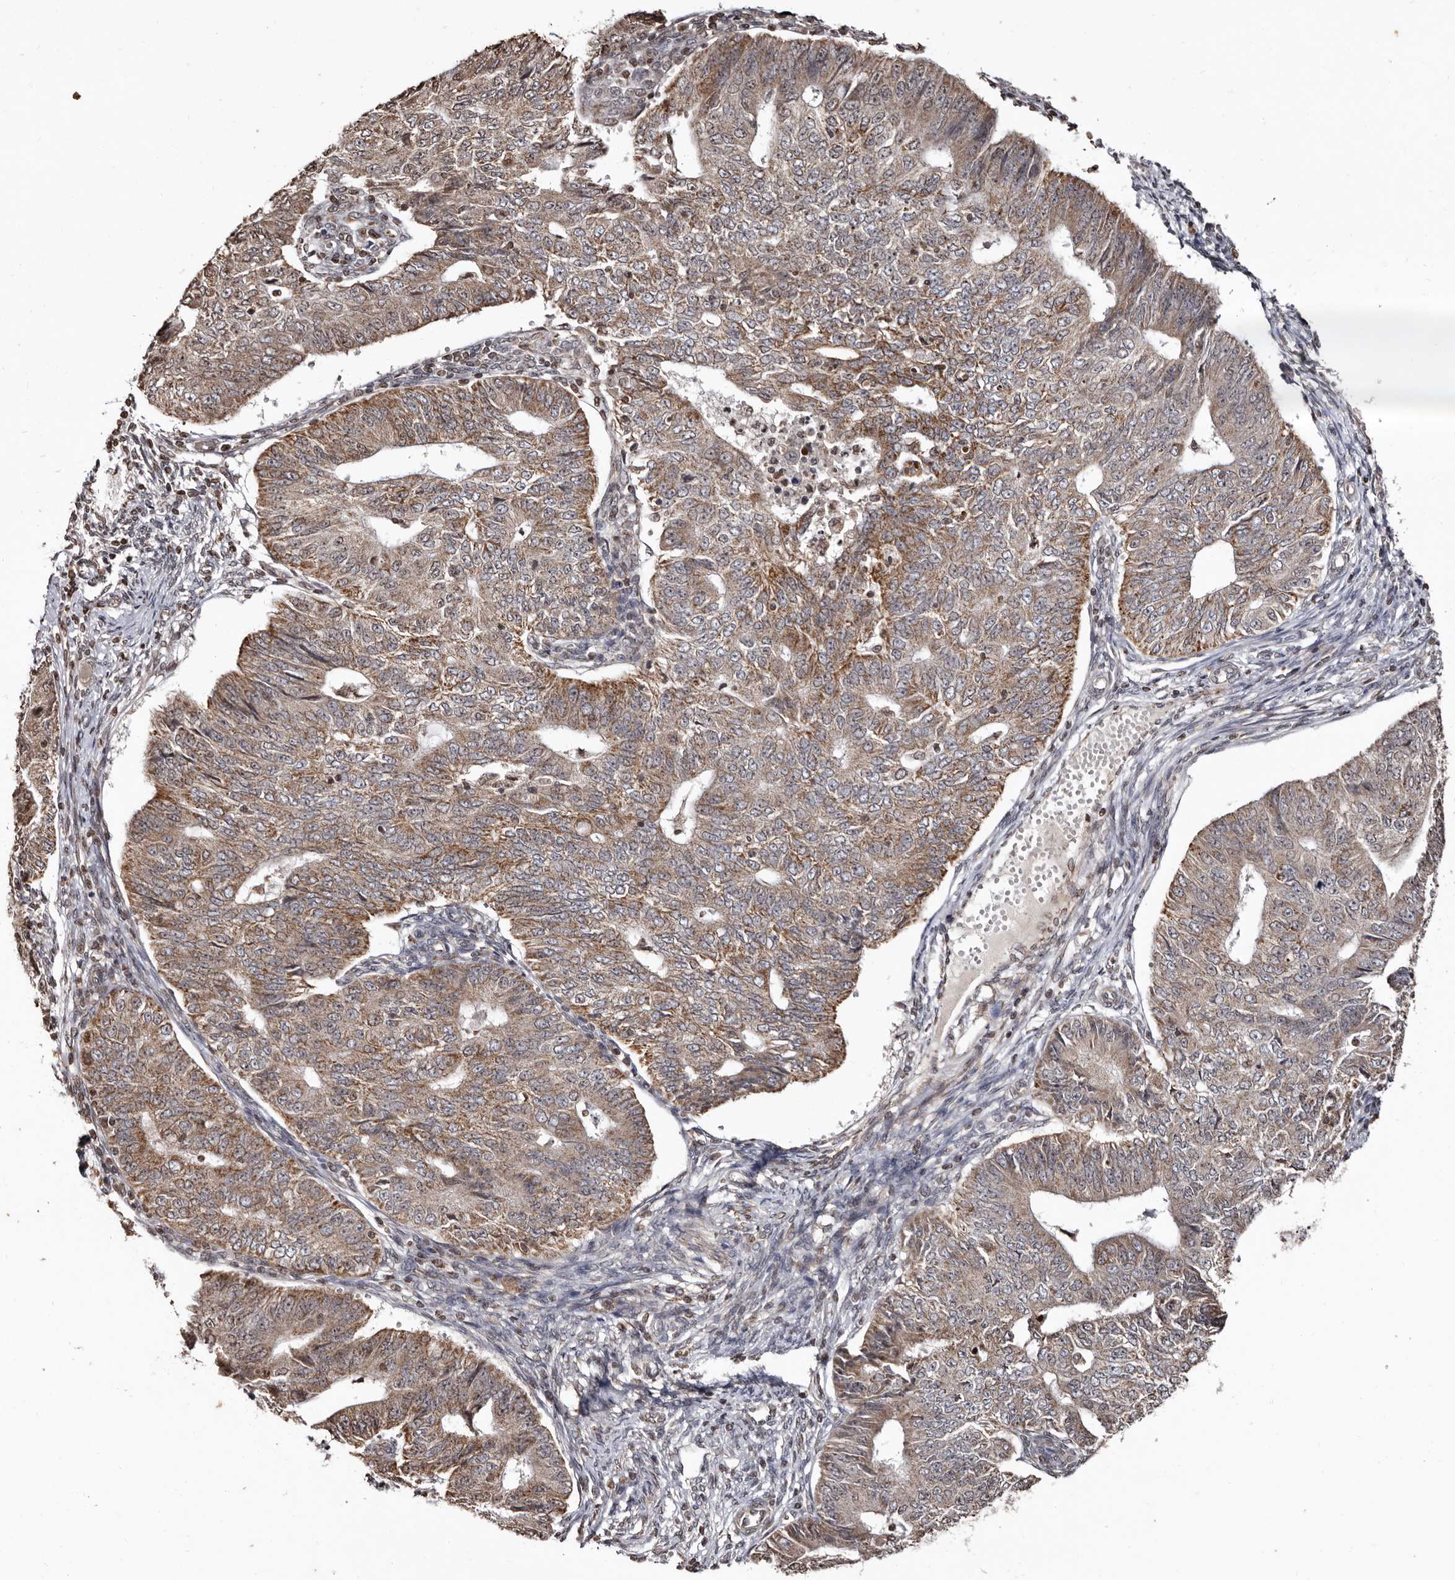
{"staining": {"intensity": "moderate", "quantity": ">75%", "location": "cytoplasmic/membranous"}, "tissue": "endometrial cancer", "cell_type": "Tumor cells", "image_type": "cancer", "snomed": [{"axis": "morphology", "description": "Adenocarcinoma, NOS"}, {"axis": "topography", "description": "Endometrium"}], "caption": "IHC image of neoplastic tissue: human adenocarcinoma (endometrial) stained using immunohistochemistry demonstrates medium levels of moderate protein expression localized specifically in the cytoplasmic/membranous of tumor cells, appearing as a cytoplasmic/membranous brown color.", "gene": "CCDC190", "patient": {"sex": "female", "age": 32}}